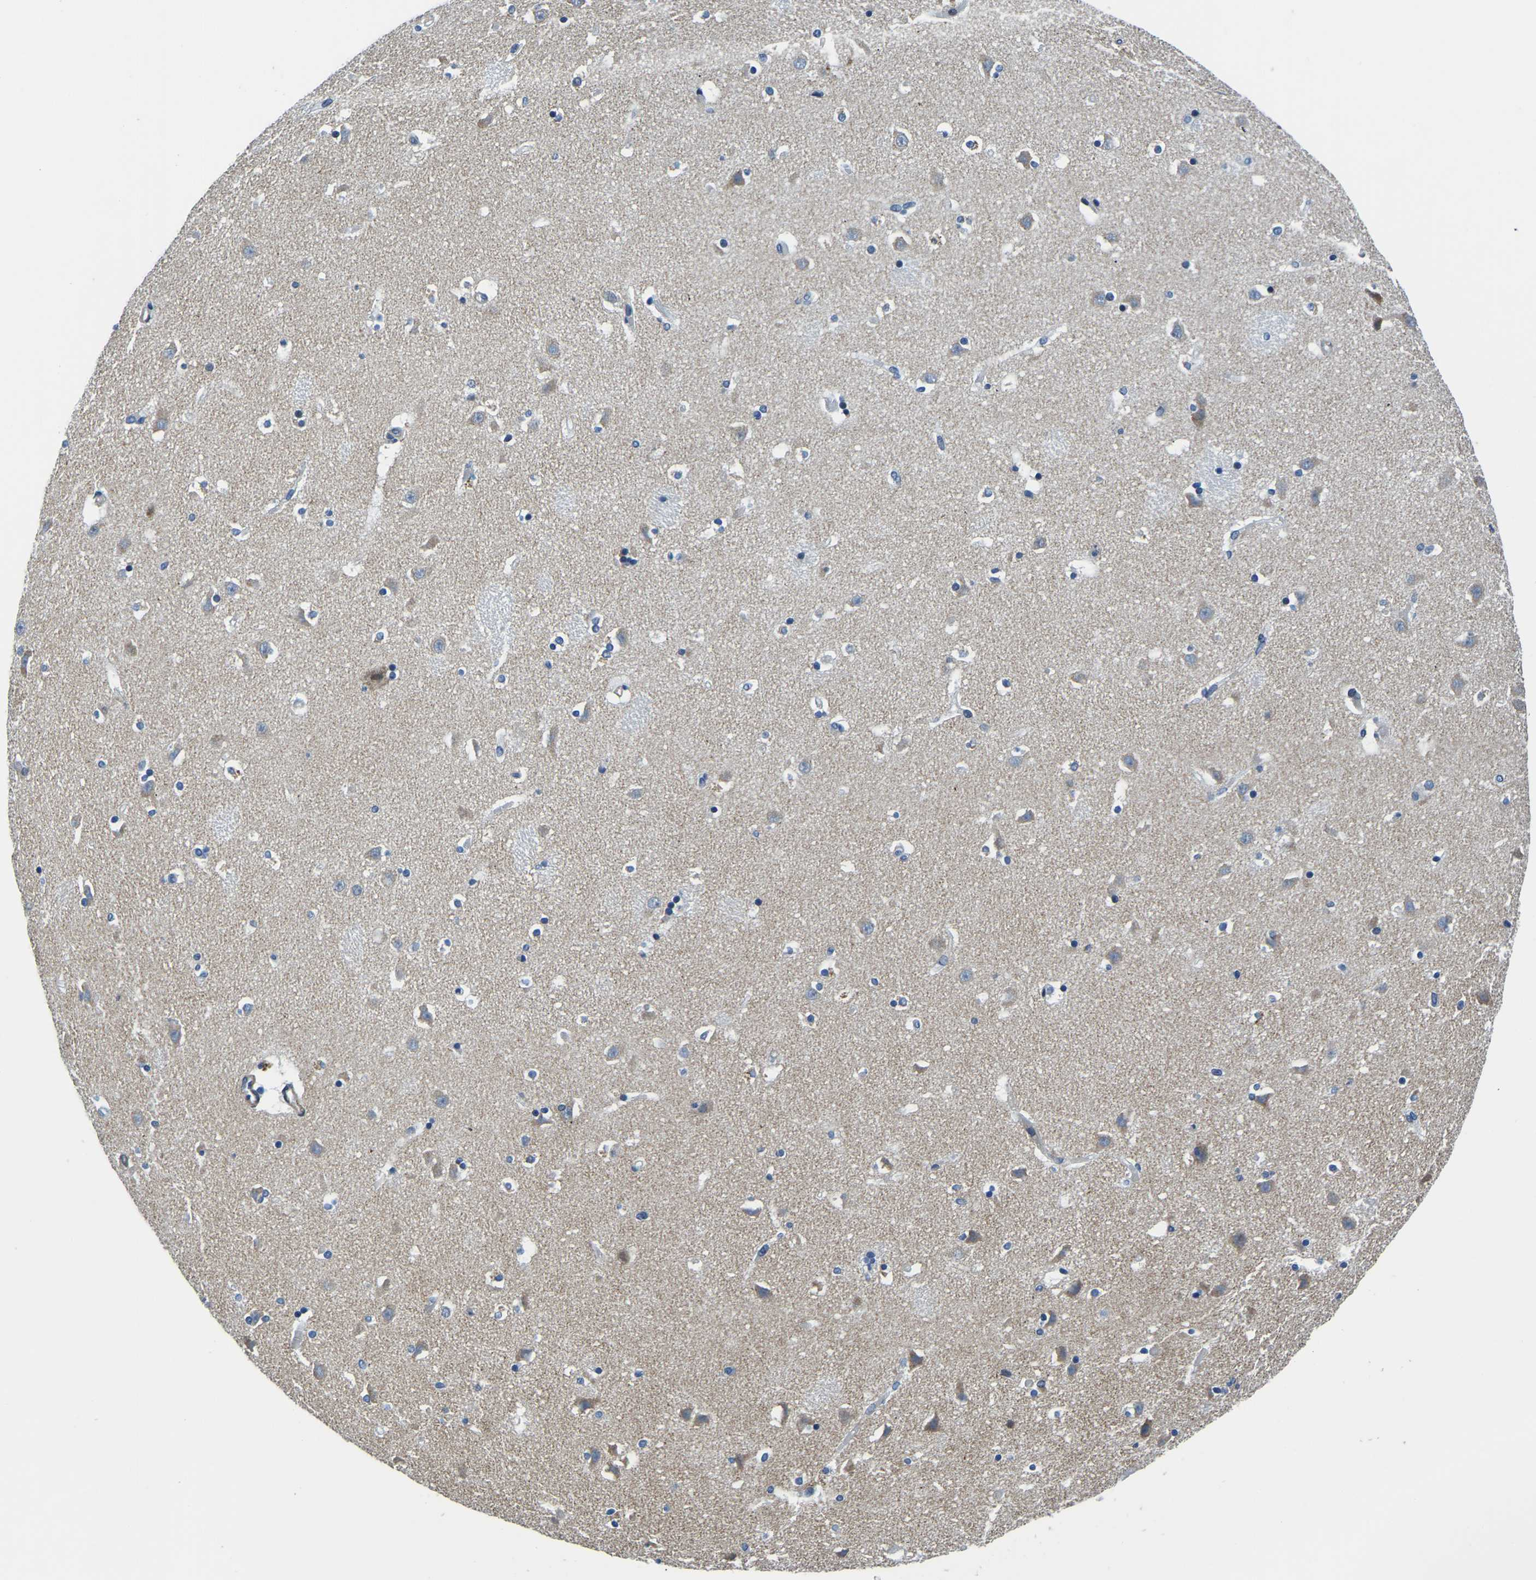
{"staining": {"intensity": "negative", "quantity": "none", "location": "none"}, "tissue": "caudate", "cell_type": "Glial cells", "image_type": "normal", "snomed": [{"axis": "morphology", "description": "Normal tissue, NOS"}, {"axis": "topography", "description": "Lateral ventricle wall"}], "caption": "IHC histopathology image of benign human caudate stained for a protein (brown), which displays no positivity in glial cells. (Immunohistochemistry, brightfield microscopy, high magnification).", "gene": "LIAS", "patient": {"sex": "male", "age": 45}}